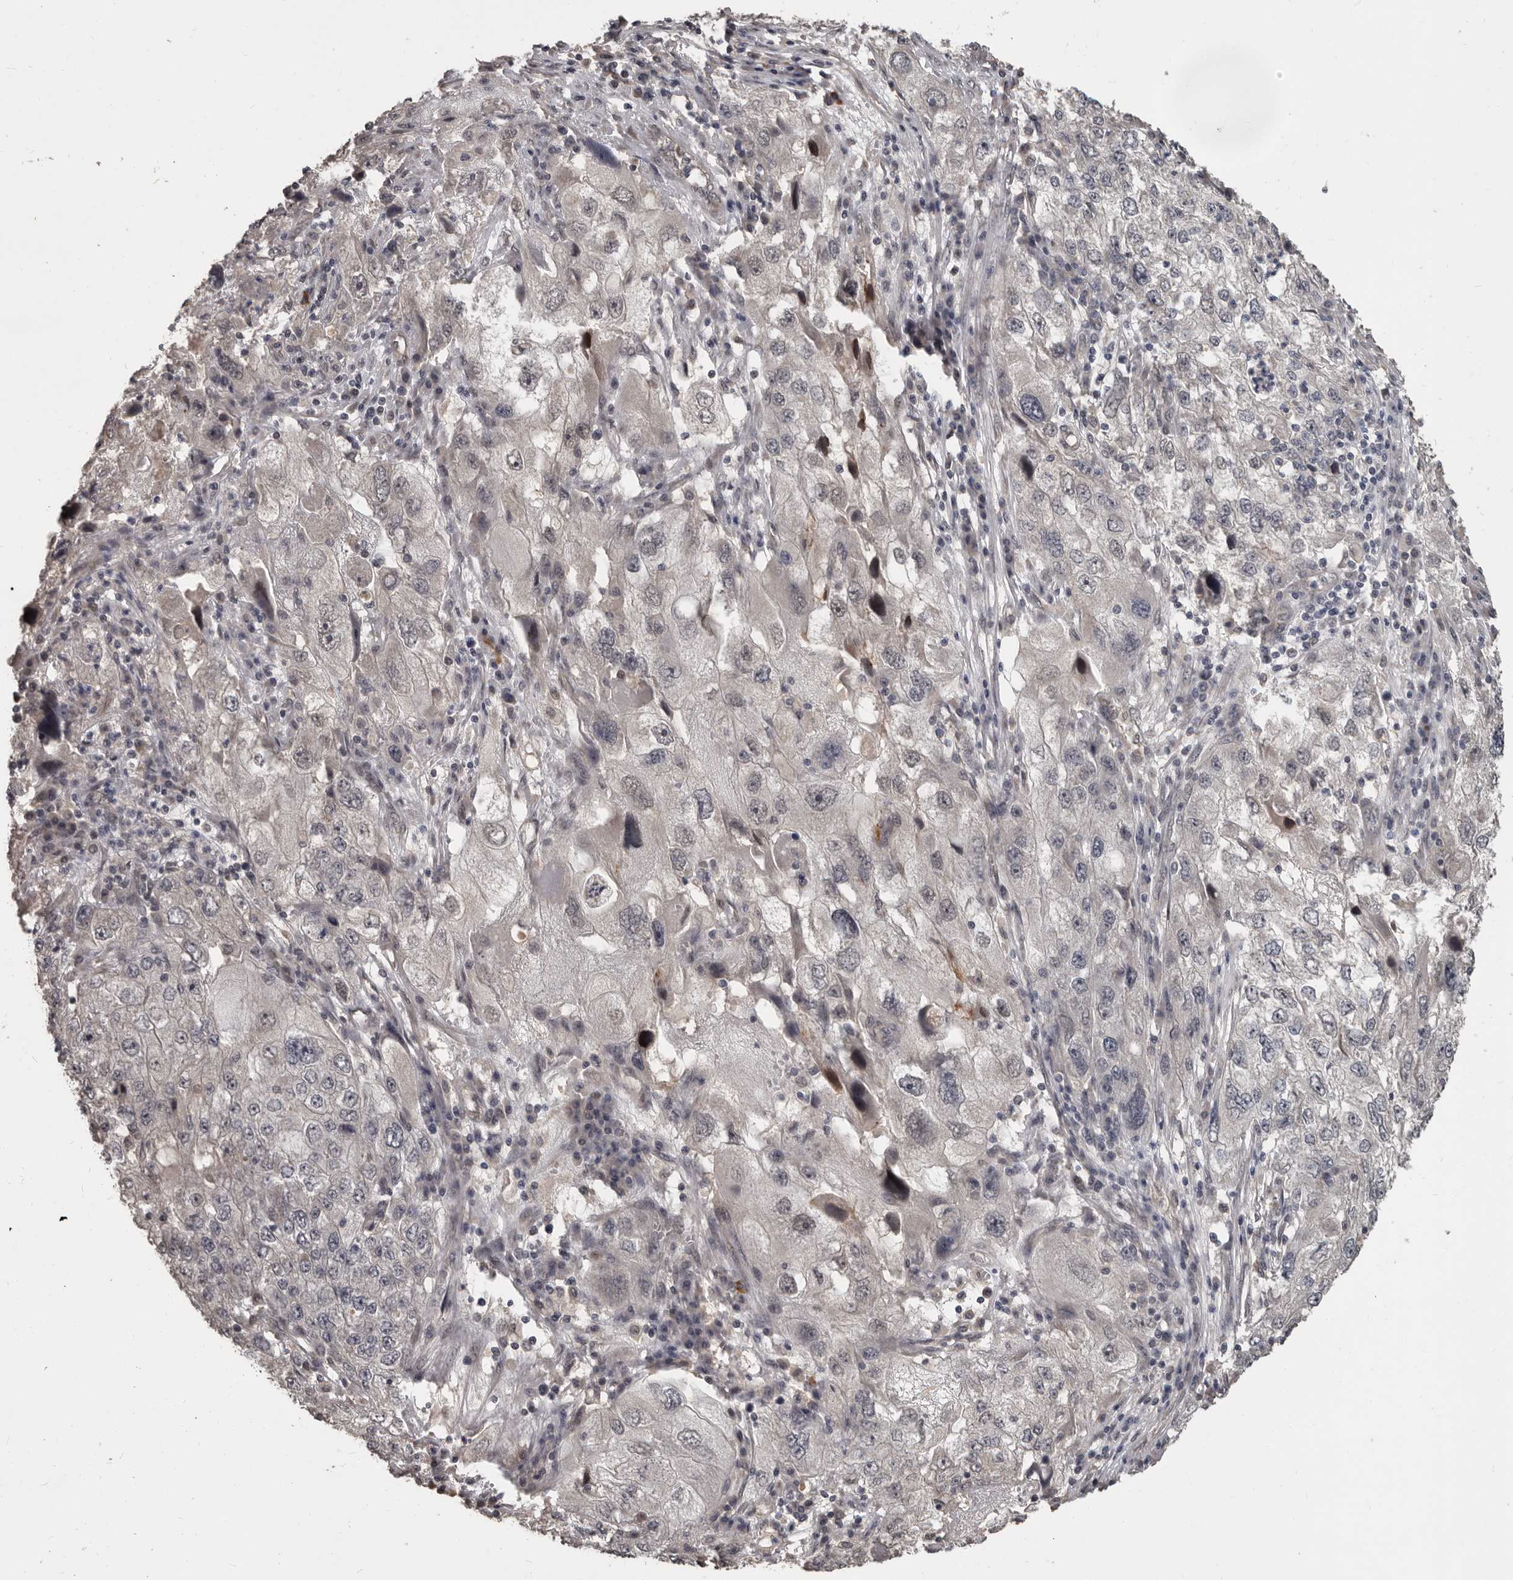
{"staining": {"intensity": "weak", "quantity": "<25%", "location": "nuclear"}, "tissue": "endometrial cancer", "cell_type": "Tumor cells", "image_type": "cancer", "snomed": [{"axis": "morphology", "description": "Adenocarcinoma, NOS"}, {"axis": "topography", "description": "Endometrium"}], "caption": "Immunohistochemistry (IHC) of human endometrial cancer demonstrates no positivity in tumor cells.", "gene": "ZFP14", "patient": {"sex": "female", "age": 49}}